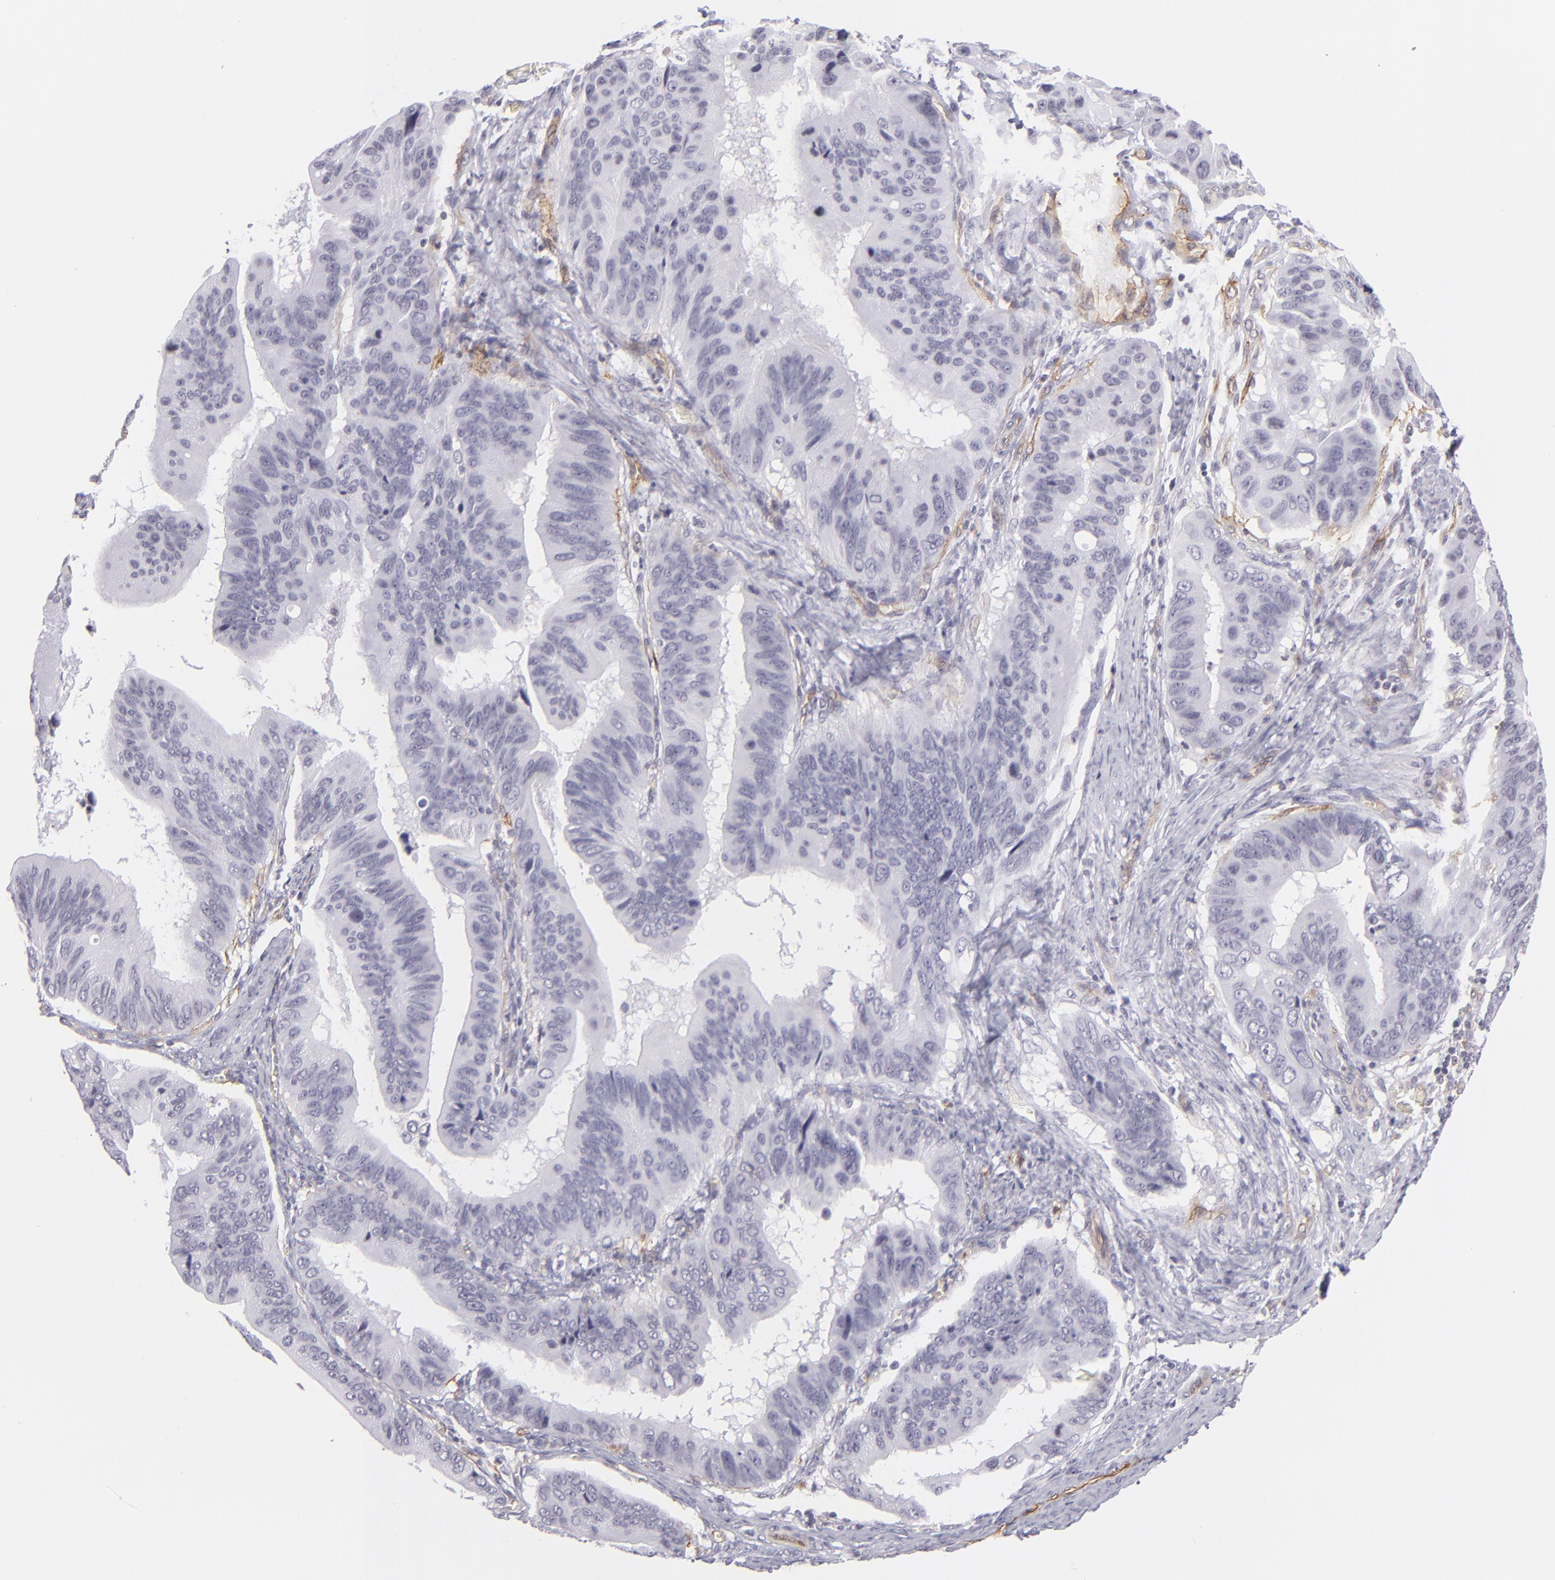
{"staining": {"intensity": "negative", "quantity": "none", "location": "none"}, "tissue": "stomach cancer", "cell_type": "Tumor cells", "image_type": "cancer", "snomed": [{"axis": "morphology", "description": "Adenocarcinoma, NOS"}, {"axis": "topography", "description": "Stomach, upper"}], "caption": "DAB immunohistochemical staining of stomach adenocarcinoma shows no significant expression in tumor cells.", "gene": "THBD", "patient": {"sex": "male", "age": 80}}